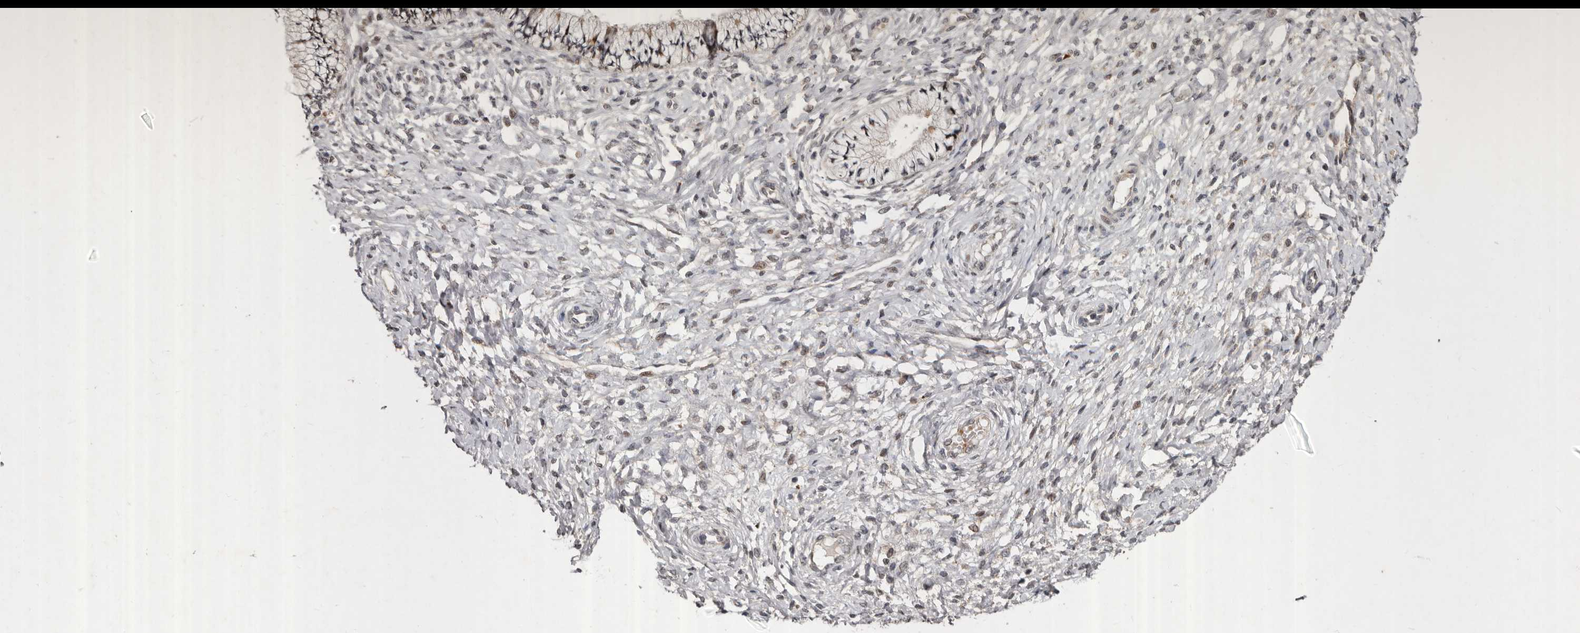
{"staining": {"intensity": "moderate", "quantity": "25%-75%", "location": "cytoplasmic/membranous,nuclear"}, "tissue": "cervix", "cell_type": "Glandular cells", "image_type": "normal", "snomed": [{"axis": "morphology", "description": "Normal tissue, NOS"}, {"axis": "topography", "description": "Cervix"}], "caption": "Immunohistochemistry image of unremarkable cervix: cervix stained using immunohistochemistry (IHC) reveals medium levels of moderate protein expression localized specifically in the cytoplasmic/membranous,nuclear of glandular cells, appearing as a cytoplasmic/membranous,nuclear brown color.", "gene": "ABL1", "patient": {"sex": "female", "age": 36}}